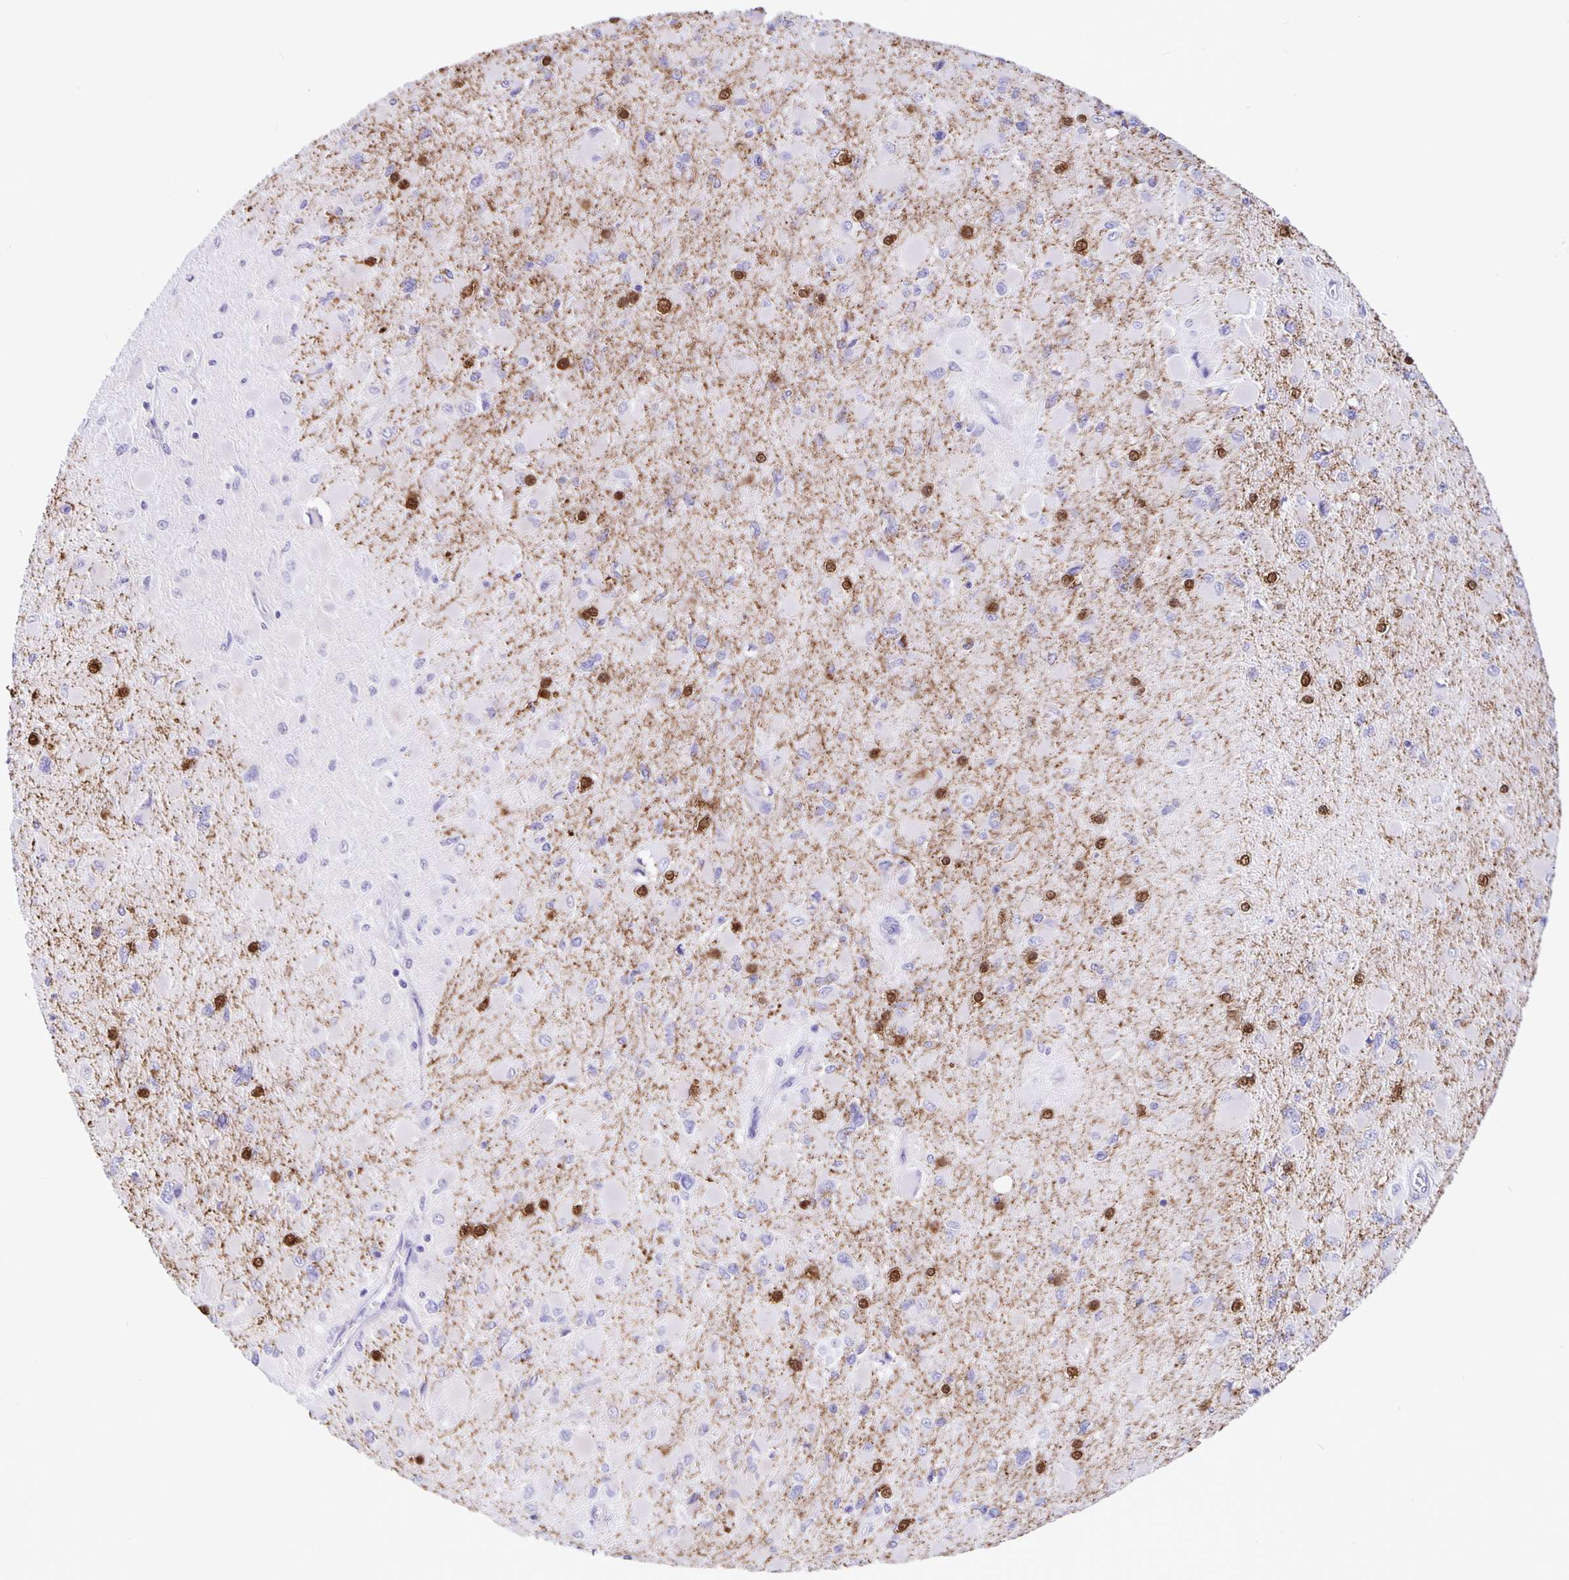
{"staining": {"intensity": "moderate", "quantity": "<25%", "location": "cytoplasmic/membranous,nuclear"}, "tissue": "glioma", "cell_type": "Tumor cells", "image_type": "cancer", "snomed": [{"axis": "morphology", "description": "Glioma, malignant, High grade"}, {"axis": "topography", "description": "Cerebral cortex"}], "caption": "IHC photomicrograph of human high-grade glioma (malignant) stained for a protein (brown), which demonstrates low levels of moderate cytoplasmic/membranous and nuclear positivity in approximately <25% of tumor cells.", "gene": "ERMN", "patient": {"sex": "female", "age": 36}}